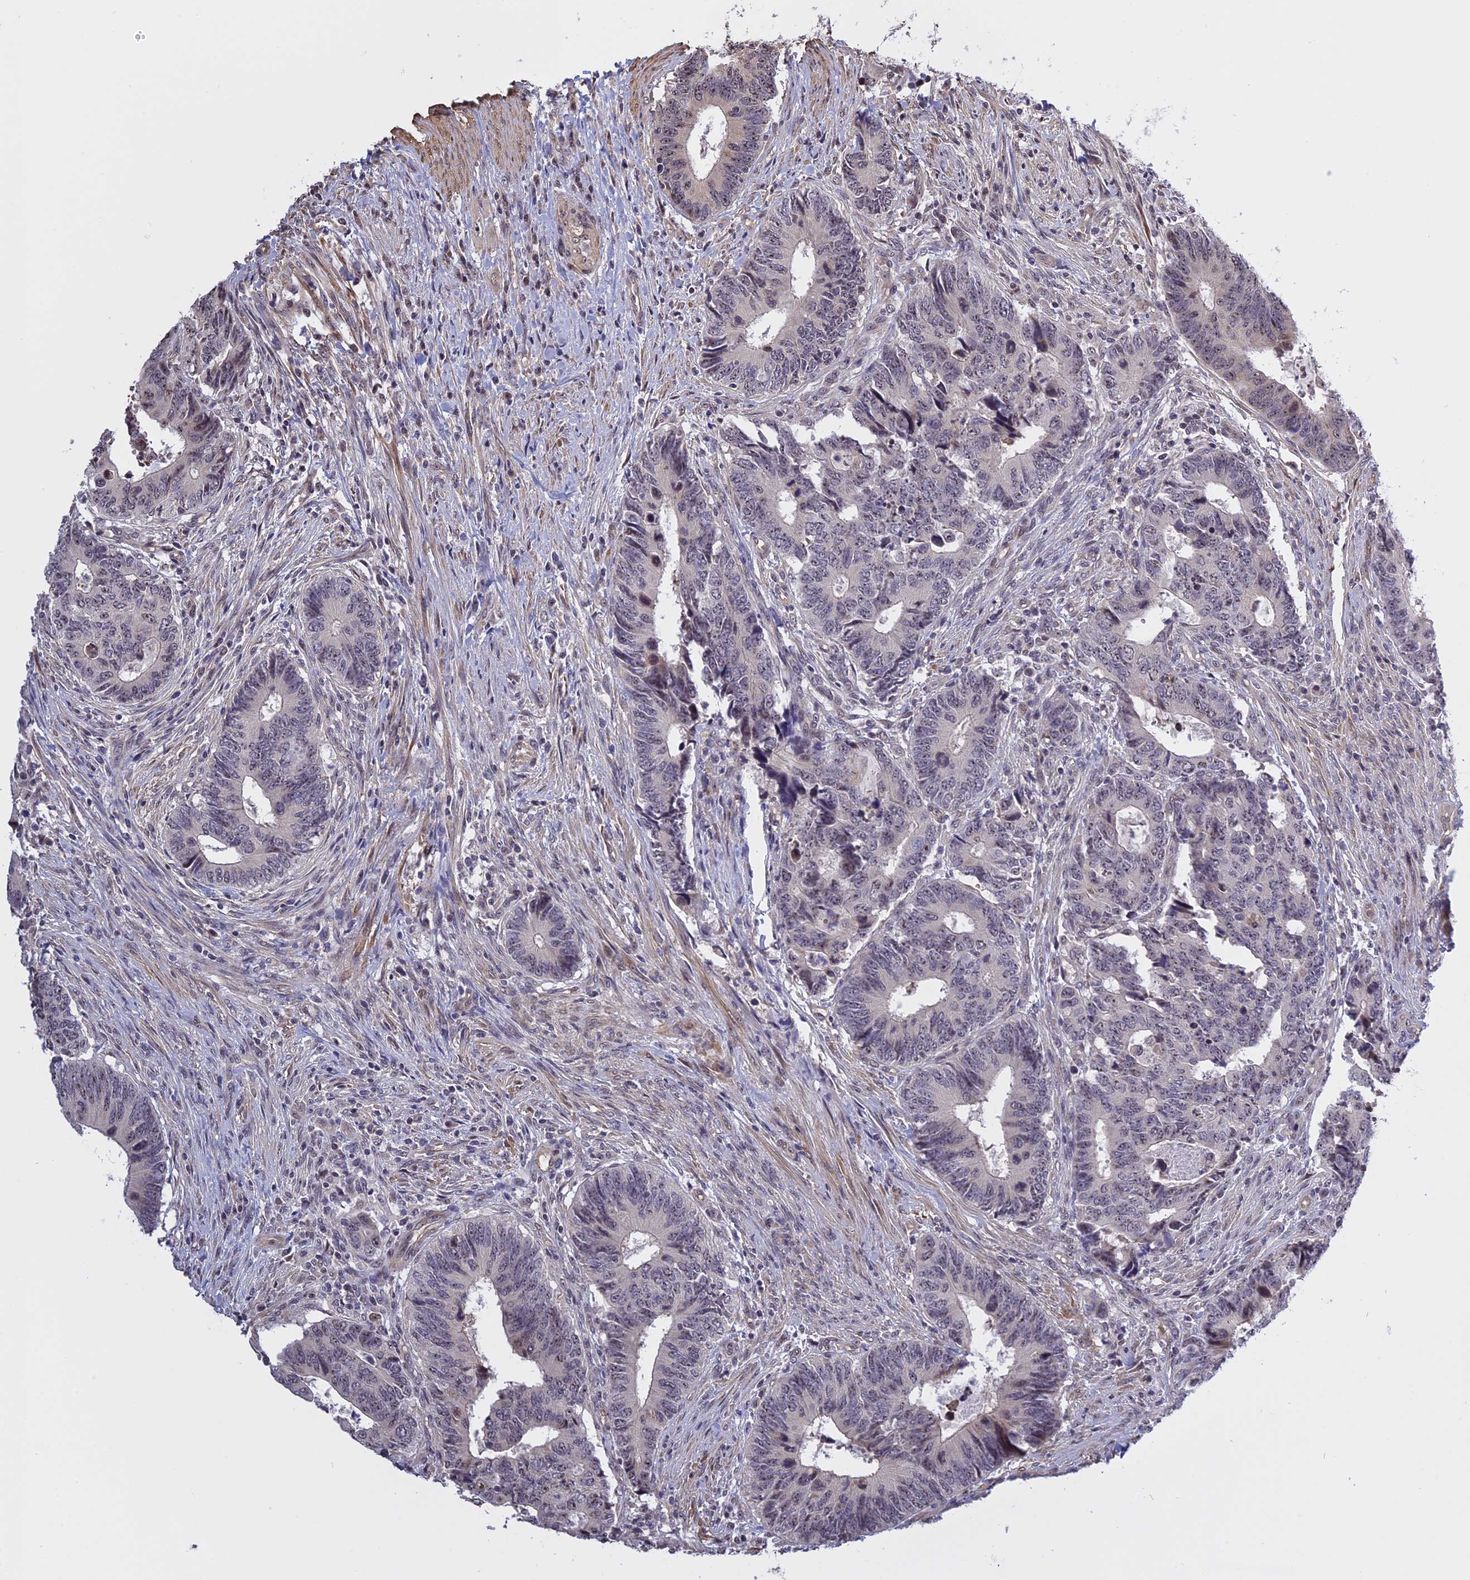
{"staining": {"intensity": "negative", "quantity": "none", "location": "none"}, "tissue": "colorectal cancer", "cell_type": "Tumor cells", "image_type": "cancer", "snomed": [{"axis": "morphology", "description": "Adenocarcinoma, NOS"}, {"axis": "topography", "description": "Colon"}], "caption": "Tumor cells are negative for protein expression in human adenocarcinoma (colorectal). The staining is performed using DAB brown chromogen with nuclei counter-stained in using hematoxylin.", "gene": "MGA", "patient": {"sex": "male", "age": 87}}